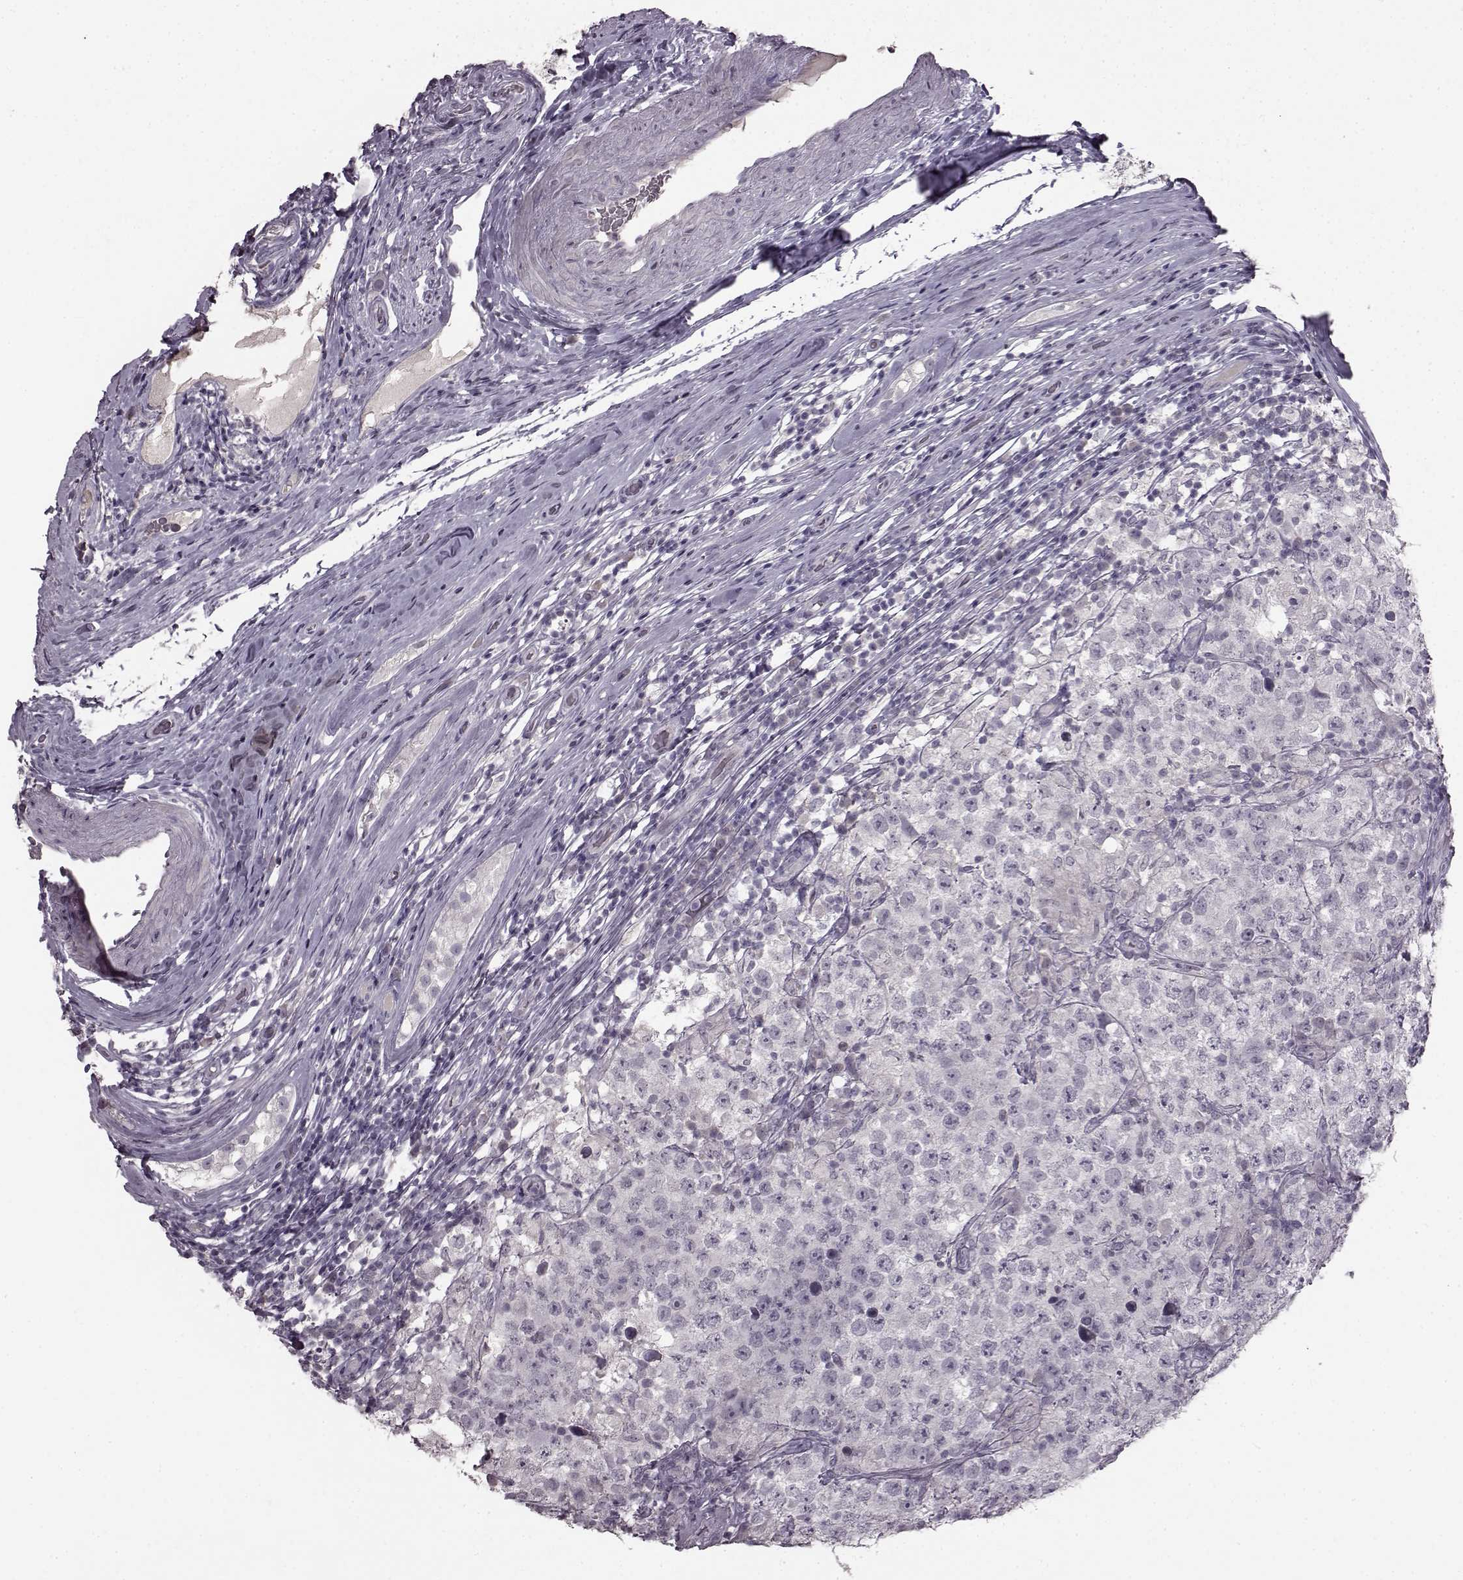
{"staining": {"intensity": "negative", "quantity": "none", "location": "none"}, "tissue": "testis cancer", "cell_type": "Tumor cells", "image_type": "cancer", "snomed": [{"axis": "morphology", "description": "Seminoma, NOS"}, {"axis": "morphology", "description": "Carcinoma, Embryonal, NOS"}, {"axis": "topography", "description": "Testis"}], "caption": "High magnification brightfield microscopy of seminoma (testis) stained with DAB (brown) and counterstained with hematoxylin (blue): tumor cells show no significant positivity.", "gene": "LHB", "patient": {"sex": "male", "age": 41}}